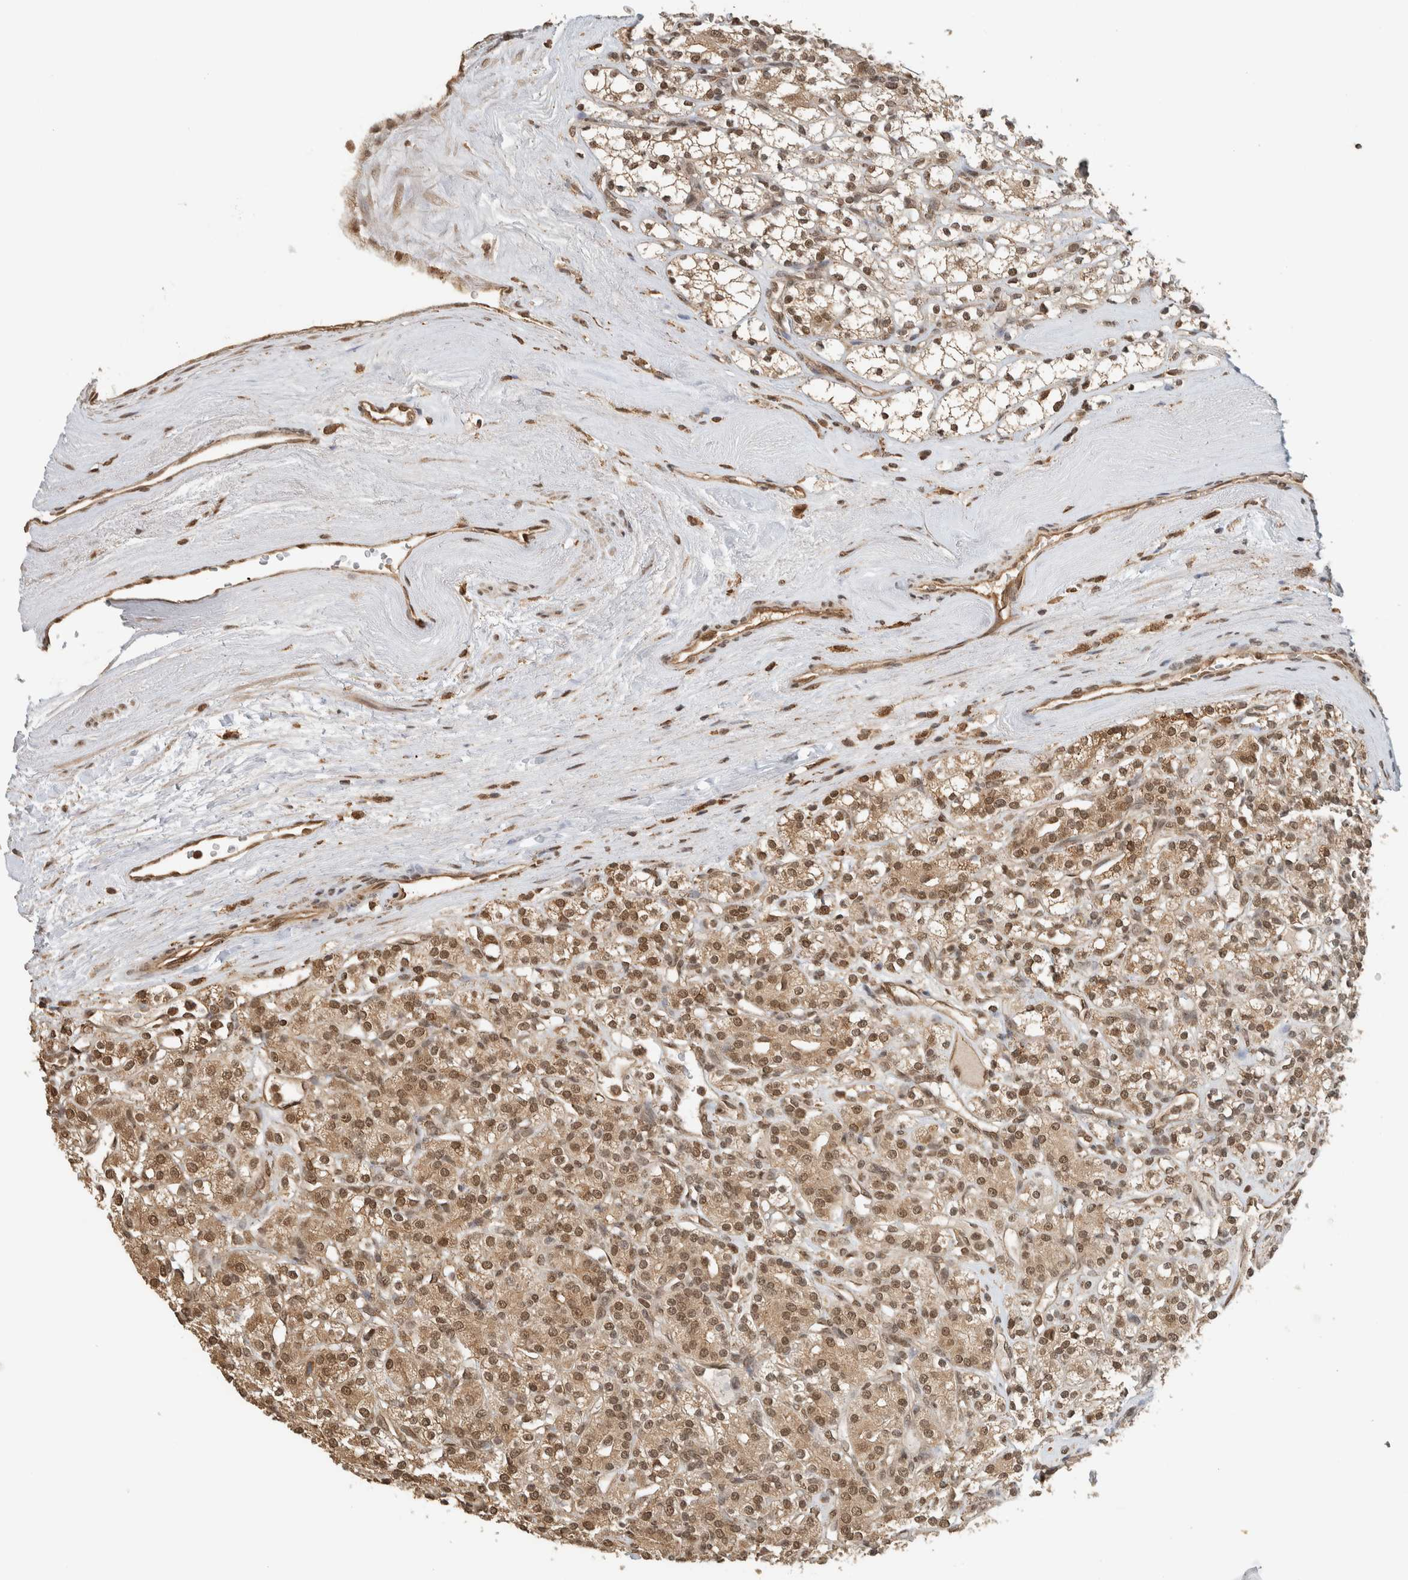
{"staining": {"intensity": "moderate", "quantity": ">75%", "location": "cytoplasmic/membranous,nuclear"}, "tissue": "renal cancer", "cell_type": "Tumor cells", "image_type": "cancer", "snomed": [{"axis": "morphology", "description": "Adenocarcinoma, NOS"}, {"axis": "topography", "description": "Kidney"}], "caption": "Brown immunohistochemical staining in renal adenocarcinoma demonstrates moderate cytoplasmic/membranous and nuclear positivity in approximately >75% of tumor cells.", "gene": "C1orf21", "patient": {"sex": "male", "age": 77}}